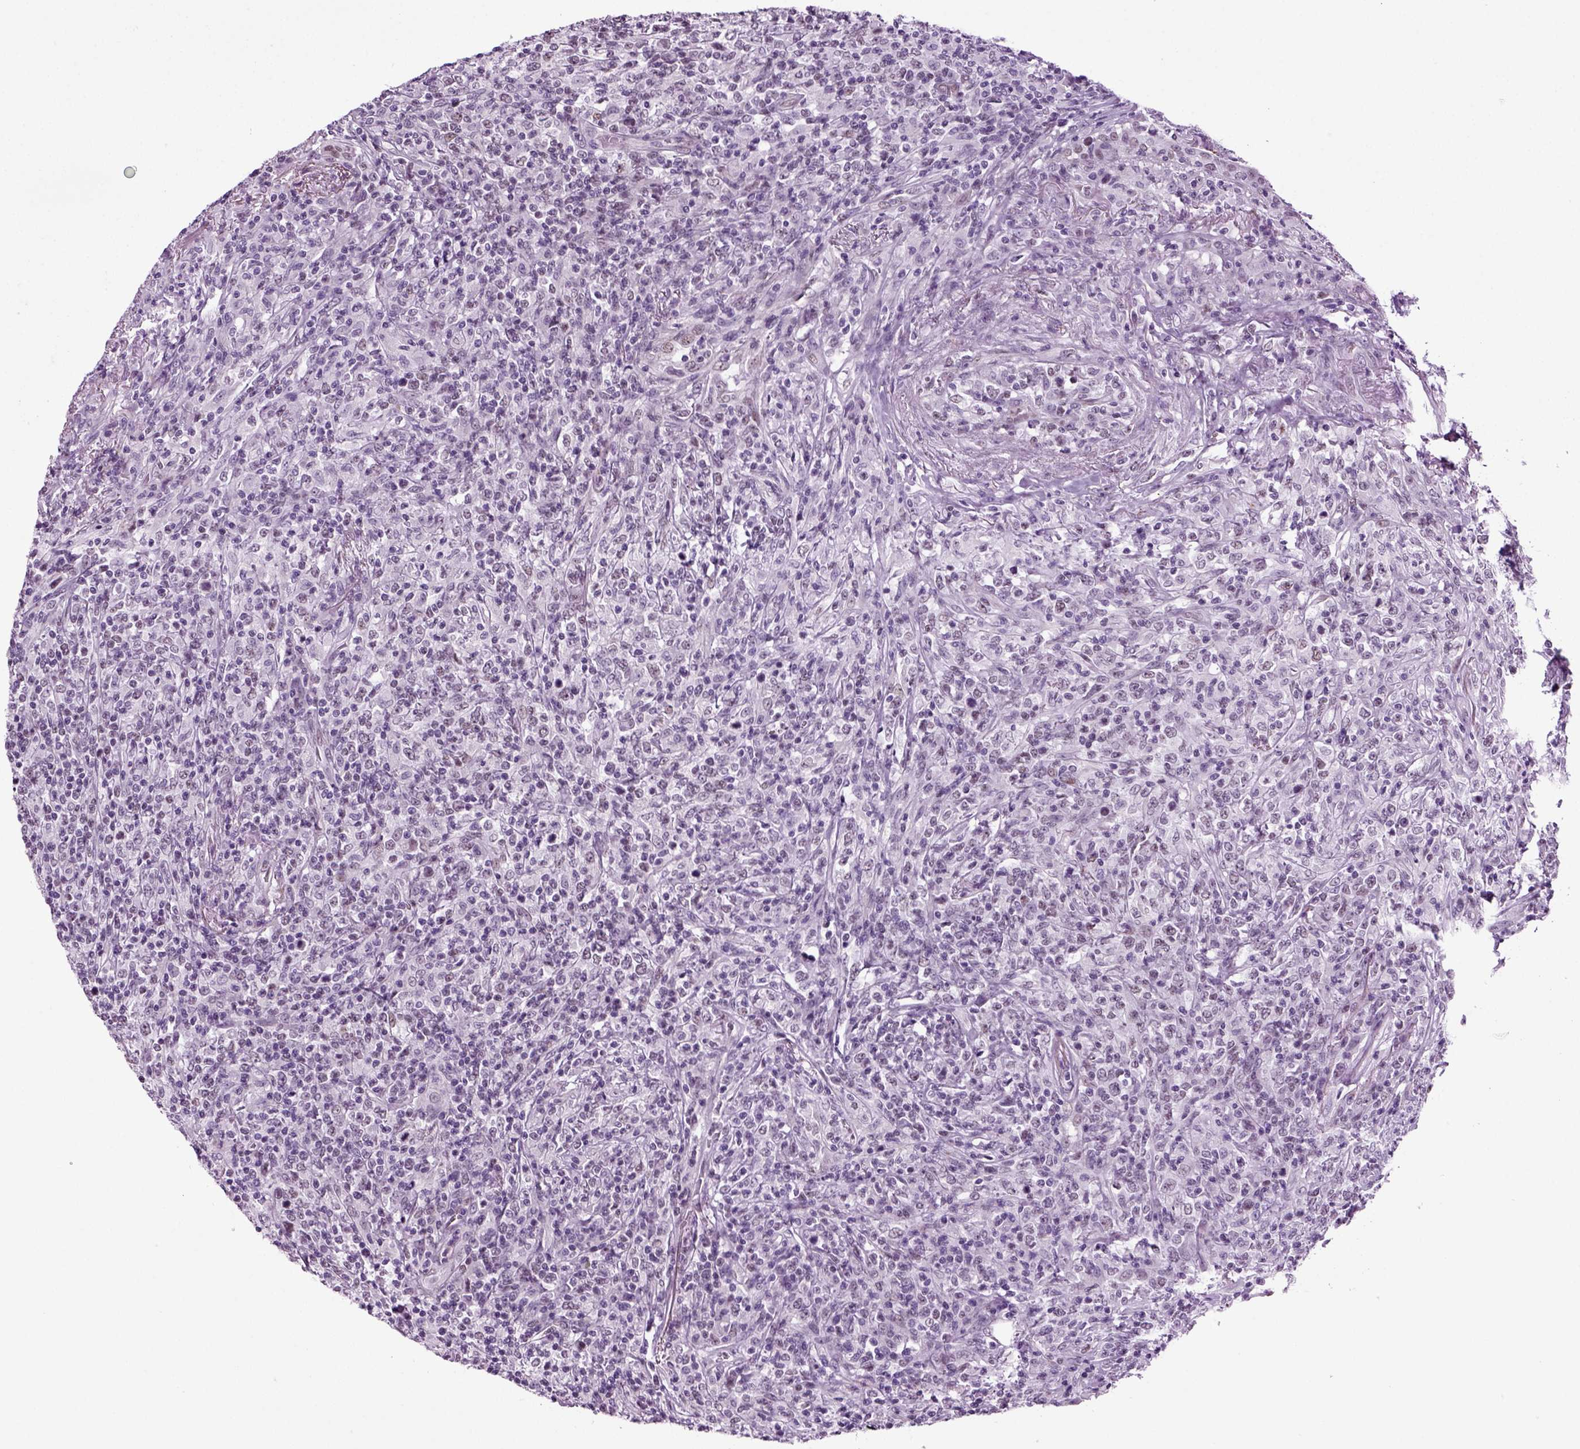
{"staining": {"intensity": "negative", "quantity": "none", "location": "none"}, "tissue": "lymphoma", "cell_type": "Tumor cells", "image_type": "cancer", "snomed": [{"axis": "morphology", "description": "Malignant lymphoma, non-Hodgkin's type, High grade"}, {"axis": "topography", "description": "Lung"}], "caption": "IHC of malignant lymphoma, non-Hodgkin's type (high-grade) shows no staining in tumor cells. (DAB immunohistochemistry (IHC), high magnification).", "gene": "RFX3", "patient": {"sex": "male", "age": 79}}